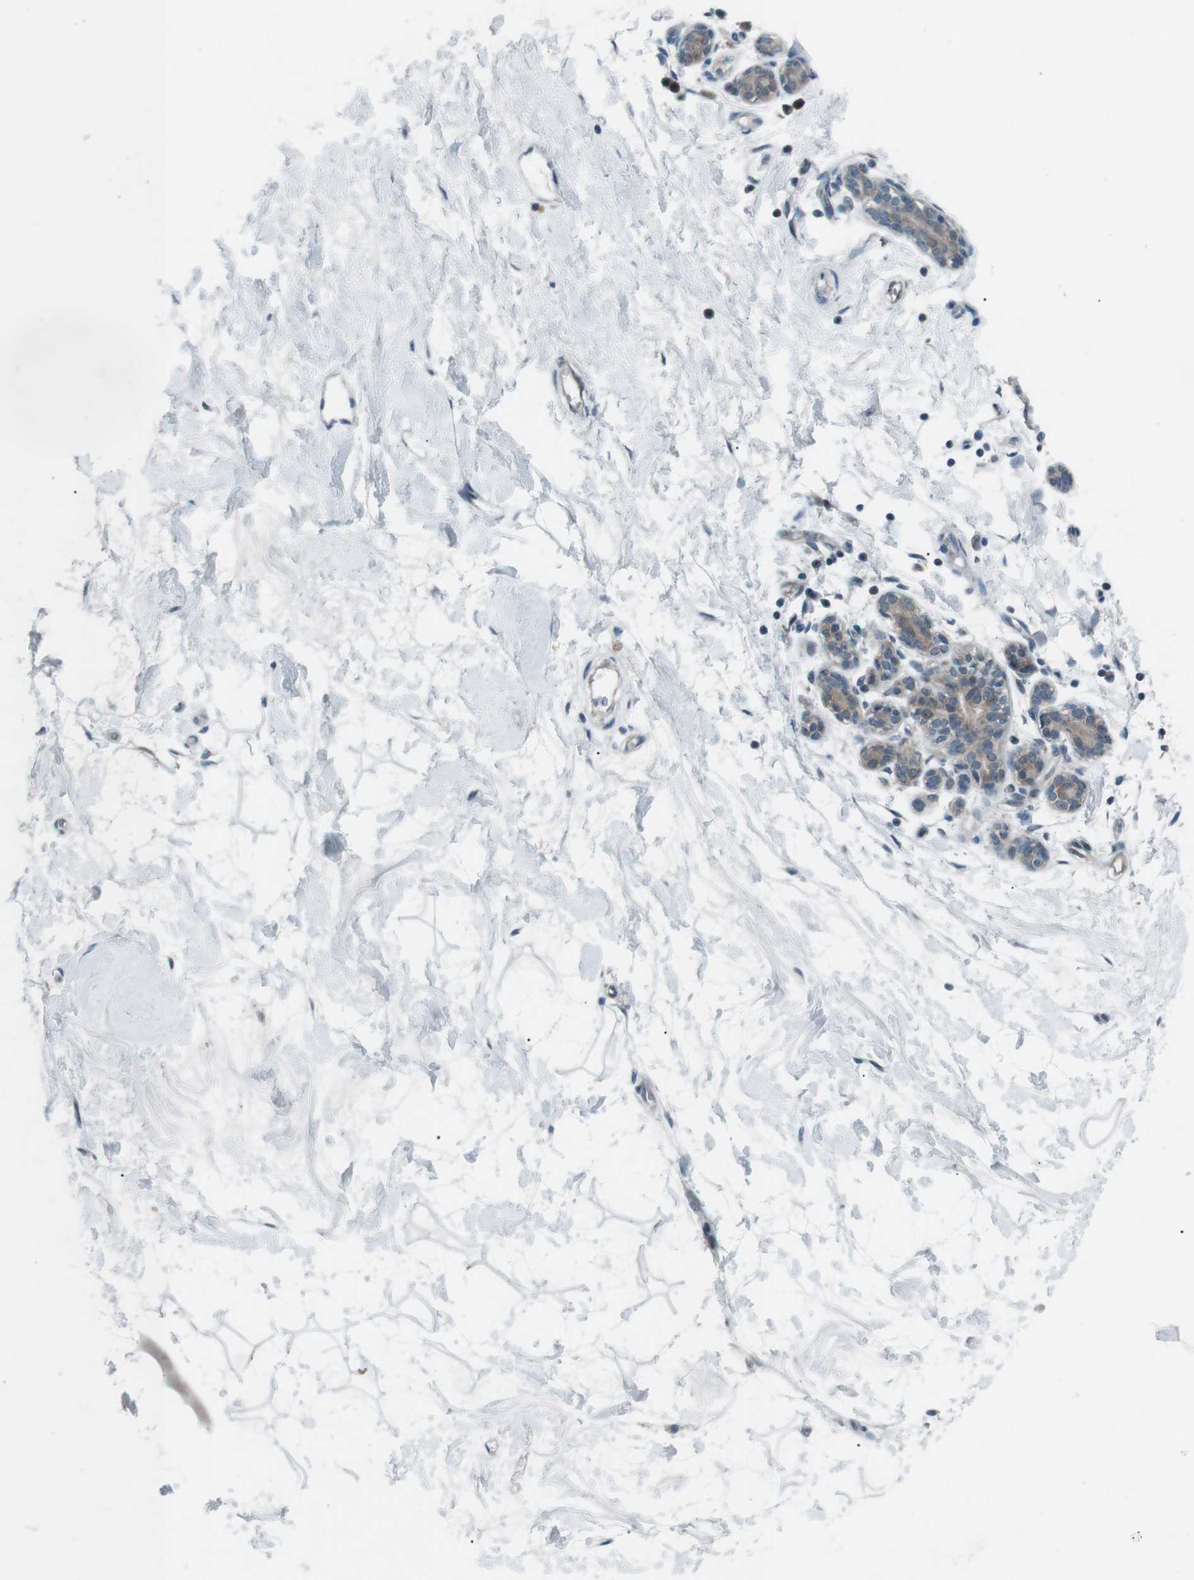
{"staining": {"intensity": "negative", "quantity": "none", "location": "none"}, "tissue": "breast", "cell_type": "Adipocytes", "image_type": "normal", "snomed": [{"axis": "morphology", "description": "Normal tissue, NOS"}, {"axis": "morphology", "description": "Lobular carcinoma"}, {"axis": "topography", "description": "Breast"}], "caption": "Protein analysis of unremarkable breast exhibits no significant staining in adipocytes.", "gene": "LRIG2", "patient": {"sex": "female", "age": 59}}